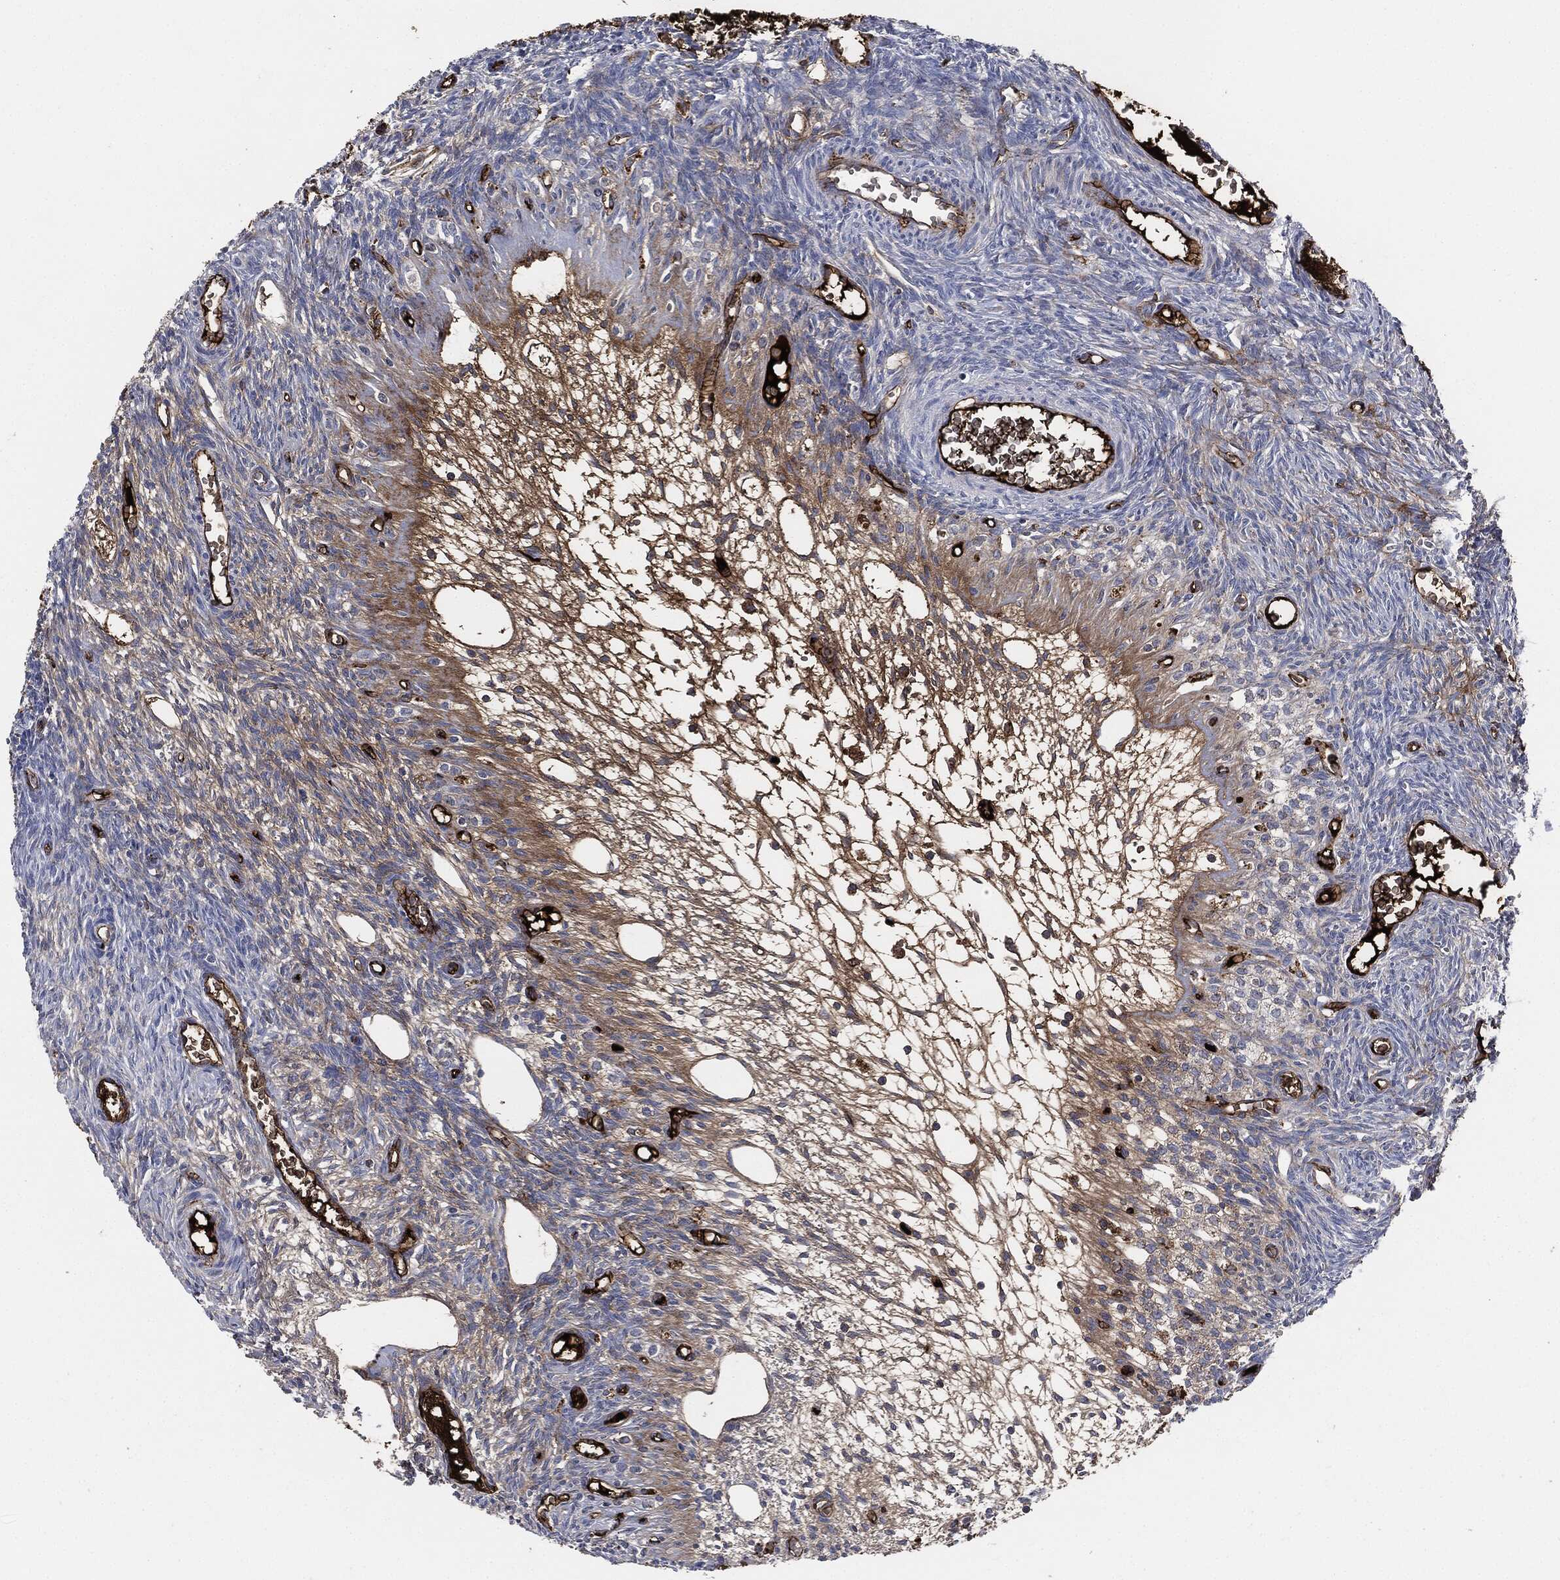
{"staining": {"intensity": "negative", "quantity": "none", "location": "none"}, "tissue": "ovary", "cell_type": "Follicle cells", "image_type": "normal", "snomed": [{"axis": "morphology", "description": "Normal tissue, NOS"}, {"axis": "topography", "description": "Ovary"}], "caption": "This is an IHC image of normal human ovary. There is no staining in follicle cells.", "gene": "APOB", "patient": {"sex": "female", "age": 27}}